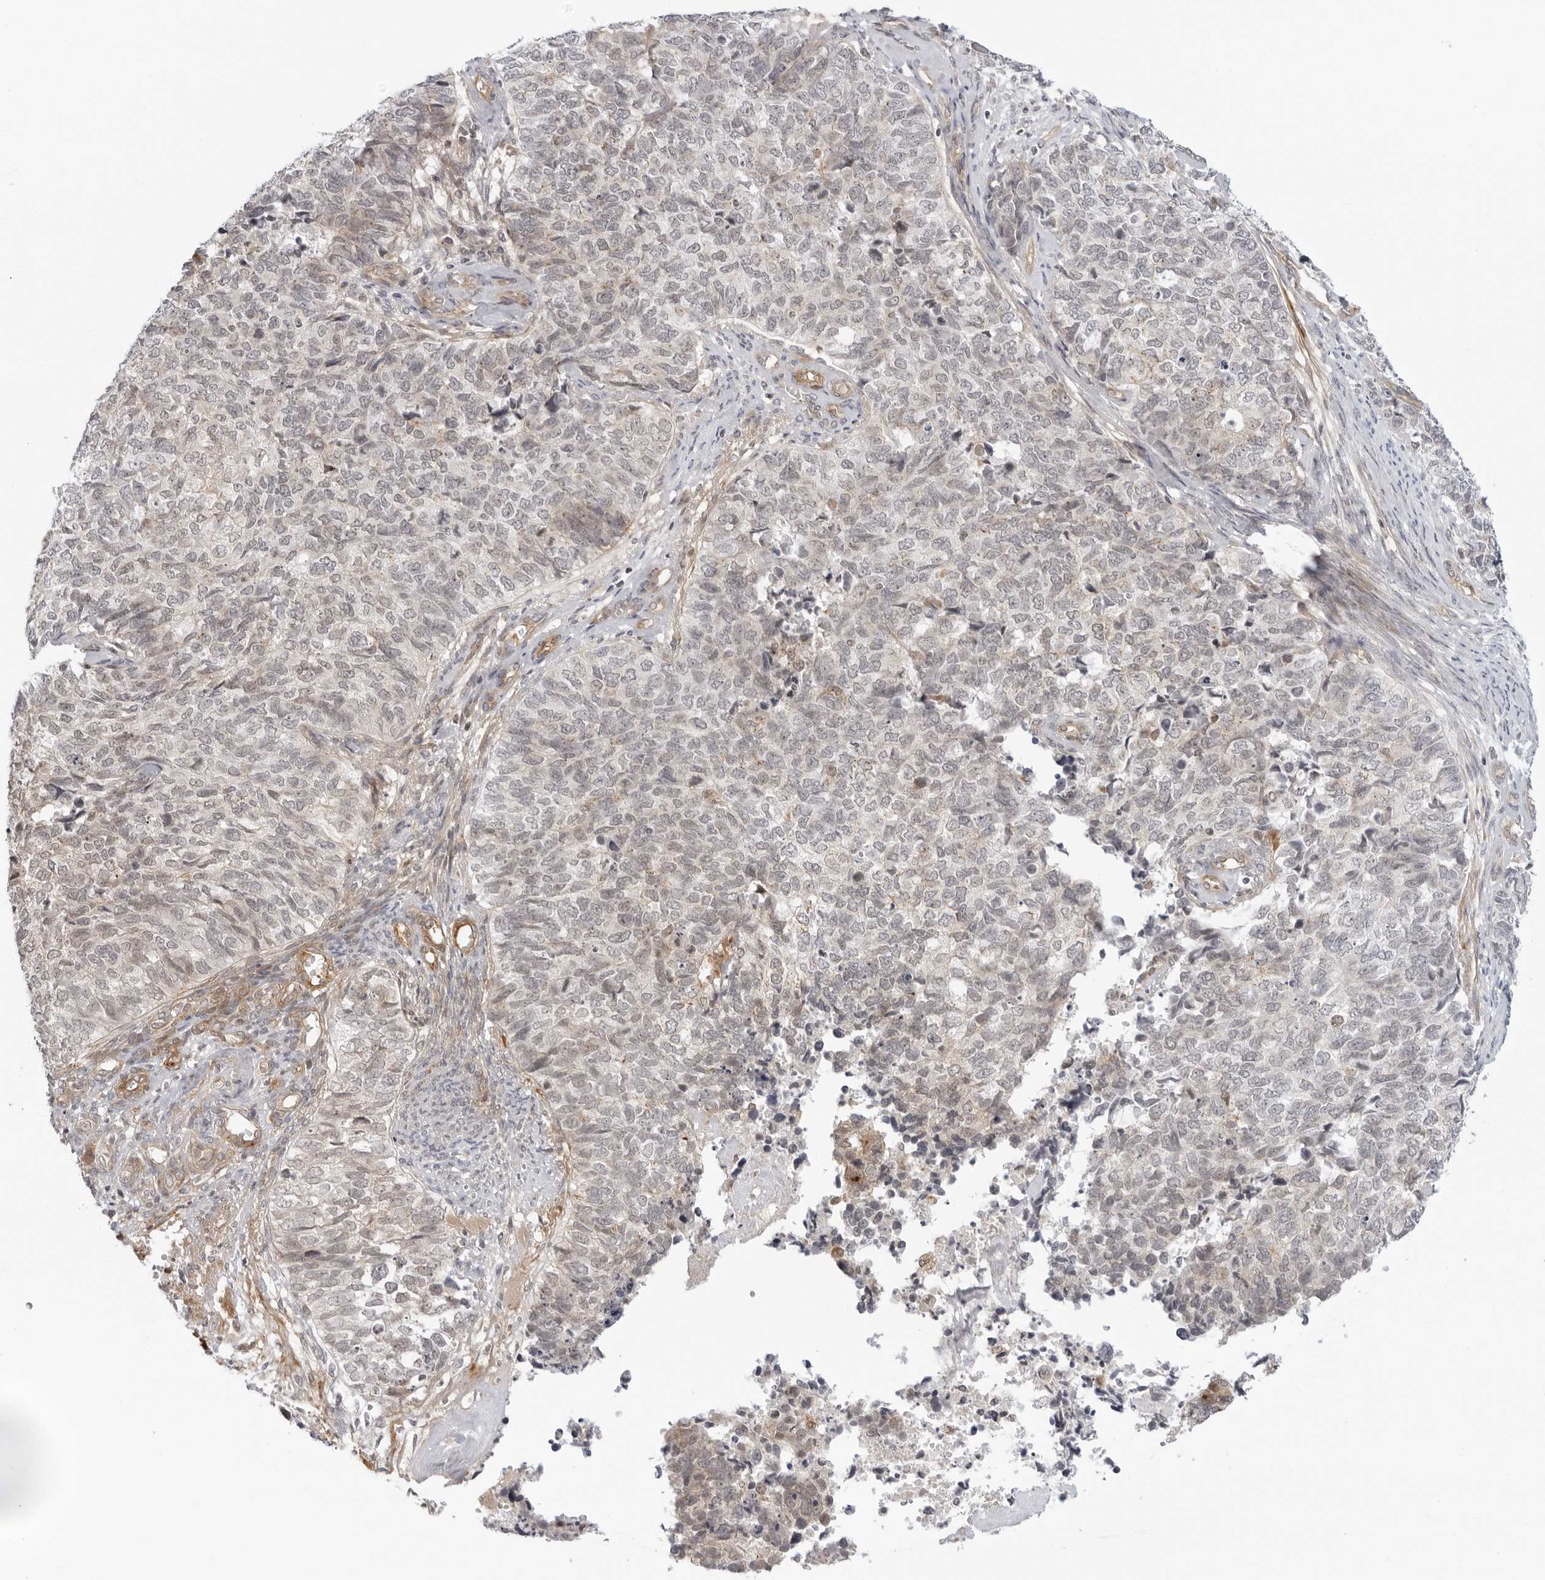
{"staining": {"intensity": "negative", "quantity": "none", "location": "none"}, "tissue": "cervical cancer", "cell_type": "Tumor cells", "image_type": "cancer", "snomed": [{"axis": "morphology", "description": "Squamous cell carcinoma, NOS"}, {"axis": "topography", "description": "Cervix"}], "caption": "DAB (3,3'-diaminobenzidine) immunohistochemical staining of human cervical squamous cell carcinoma exhibits no significant staining in tumor cells. Nuclei are stained in blue.", "gene": "SUGCT", "patient": {"sex": "female", "age": 63}}